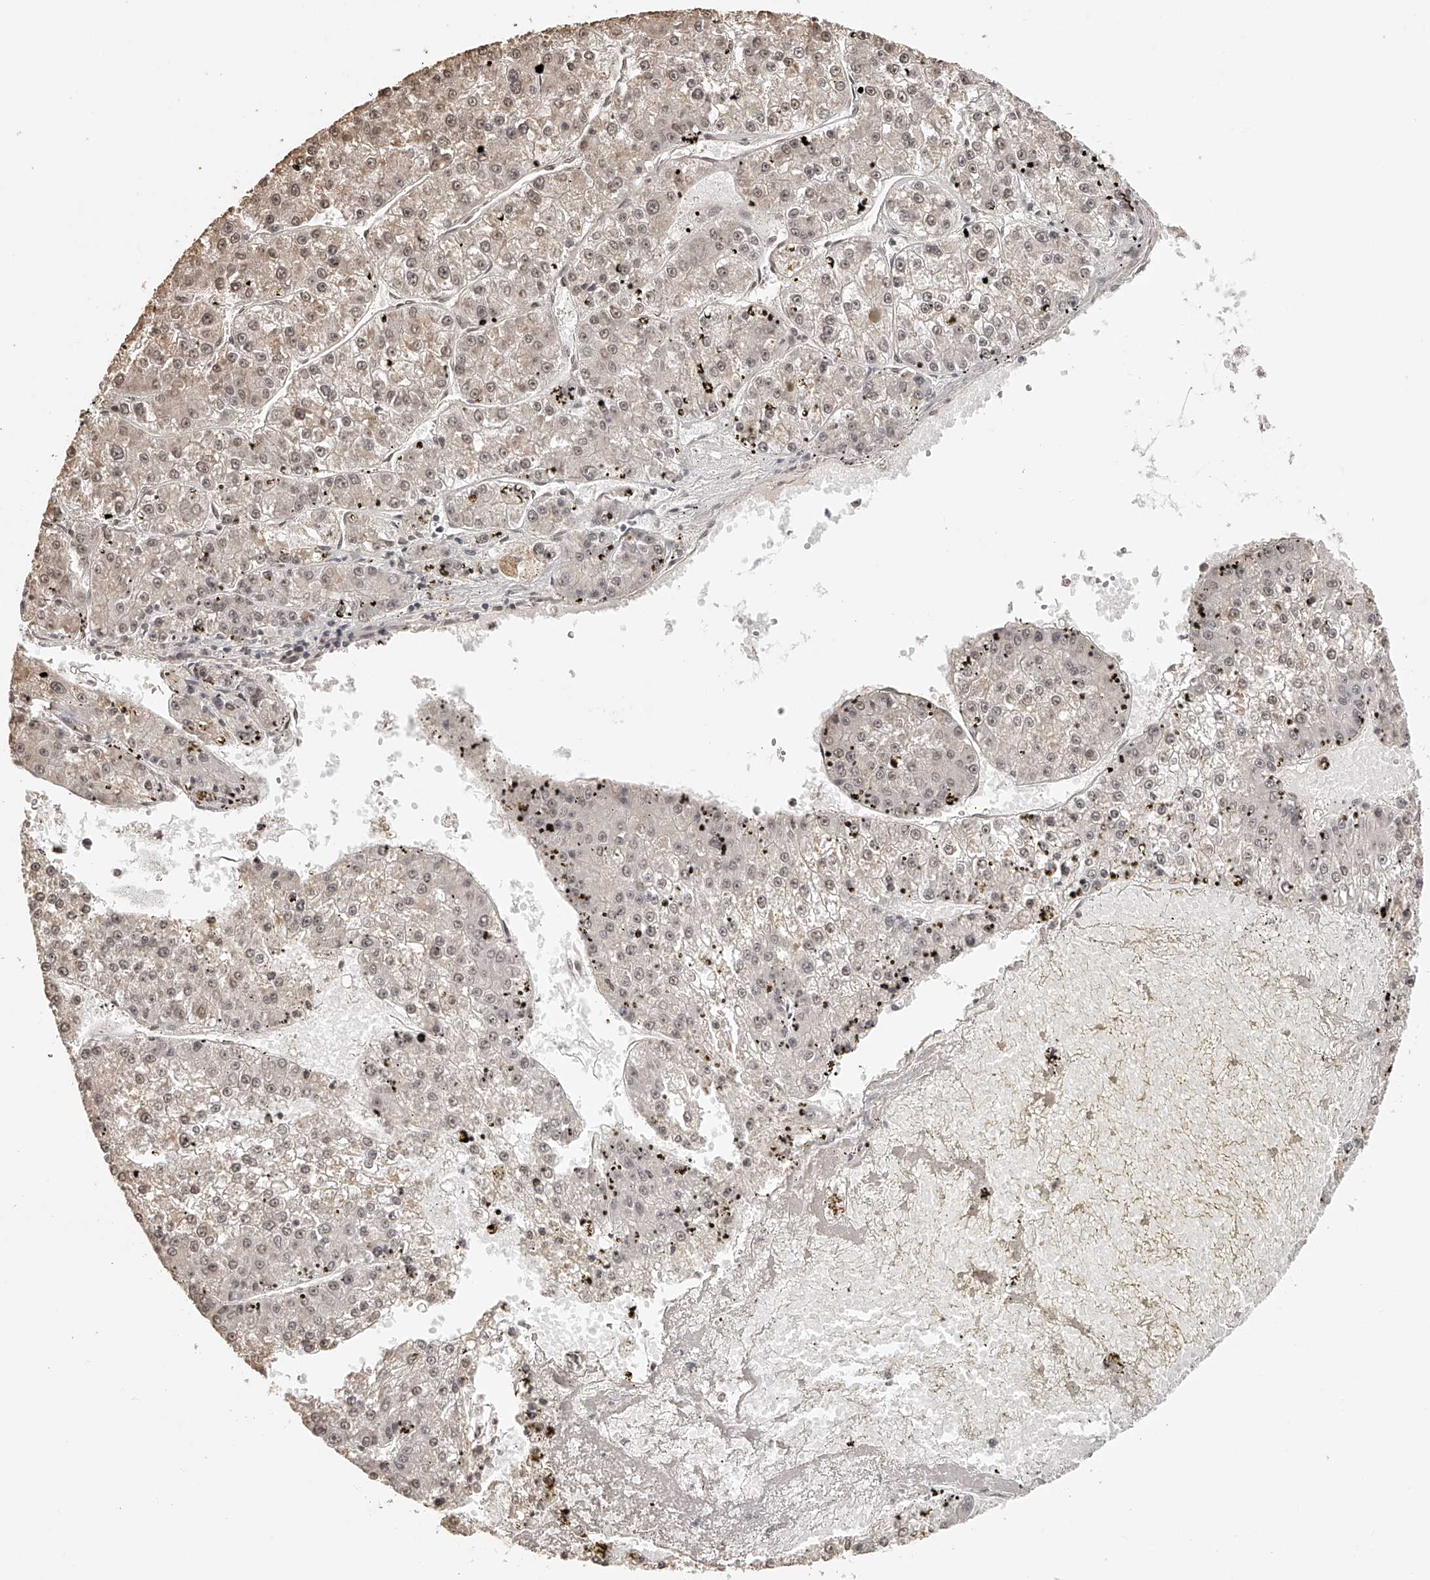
{"staining": {"intensity": "weak", "quantity": ">75%", "location": "nuclear"}, "tissue": "liver cancer", "cell_type": "Tumor cells", "image_type": "cancer", "snomed": [{"axis": "morphology", "description": "Carcinoma, Hepatocellular, NOS"}, {"axis": "topography", "description": "Liver"}], "caption": "Protein analysis of hepatocellular carcinoma (liver) tissue demonstrates weak nuclear staining in about >75% of tumor cells.", "gene": "ZNF503", "patient": {"sex": "female", "age": 73}}